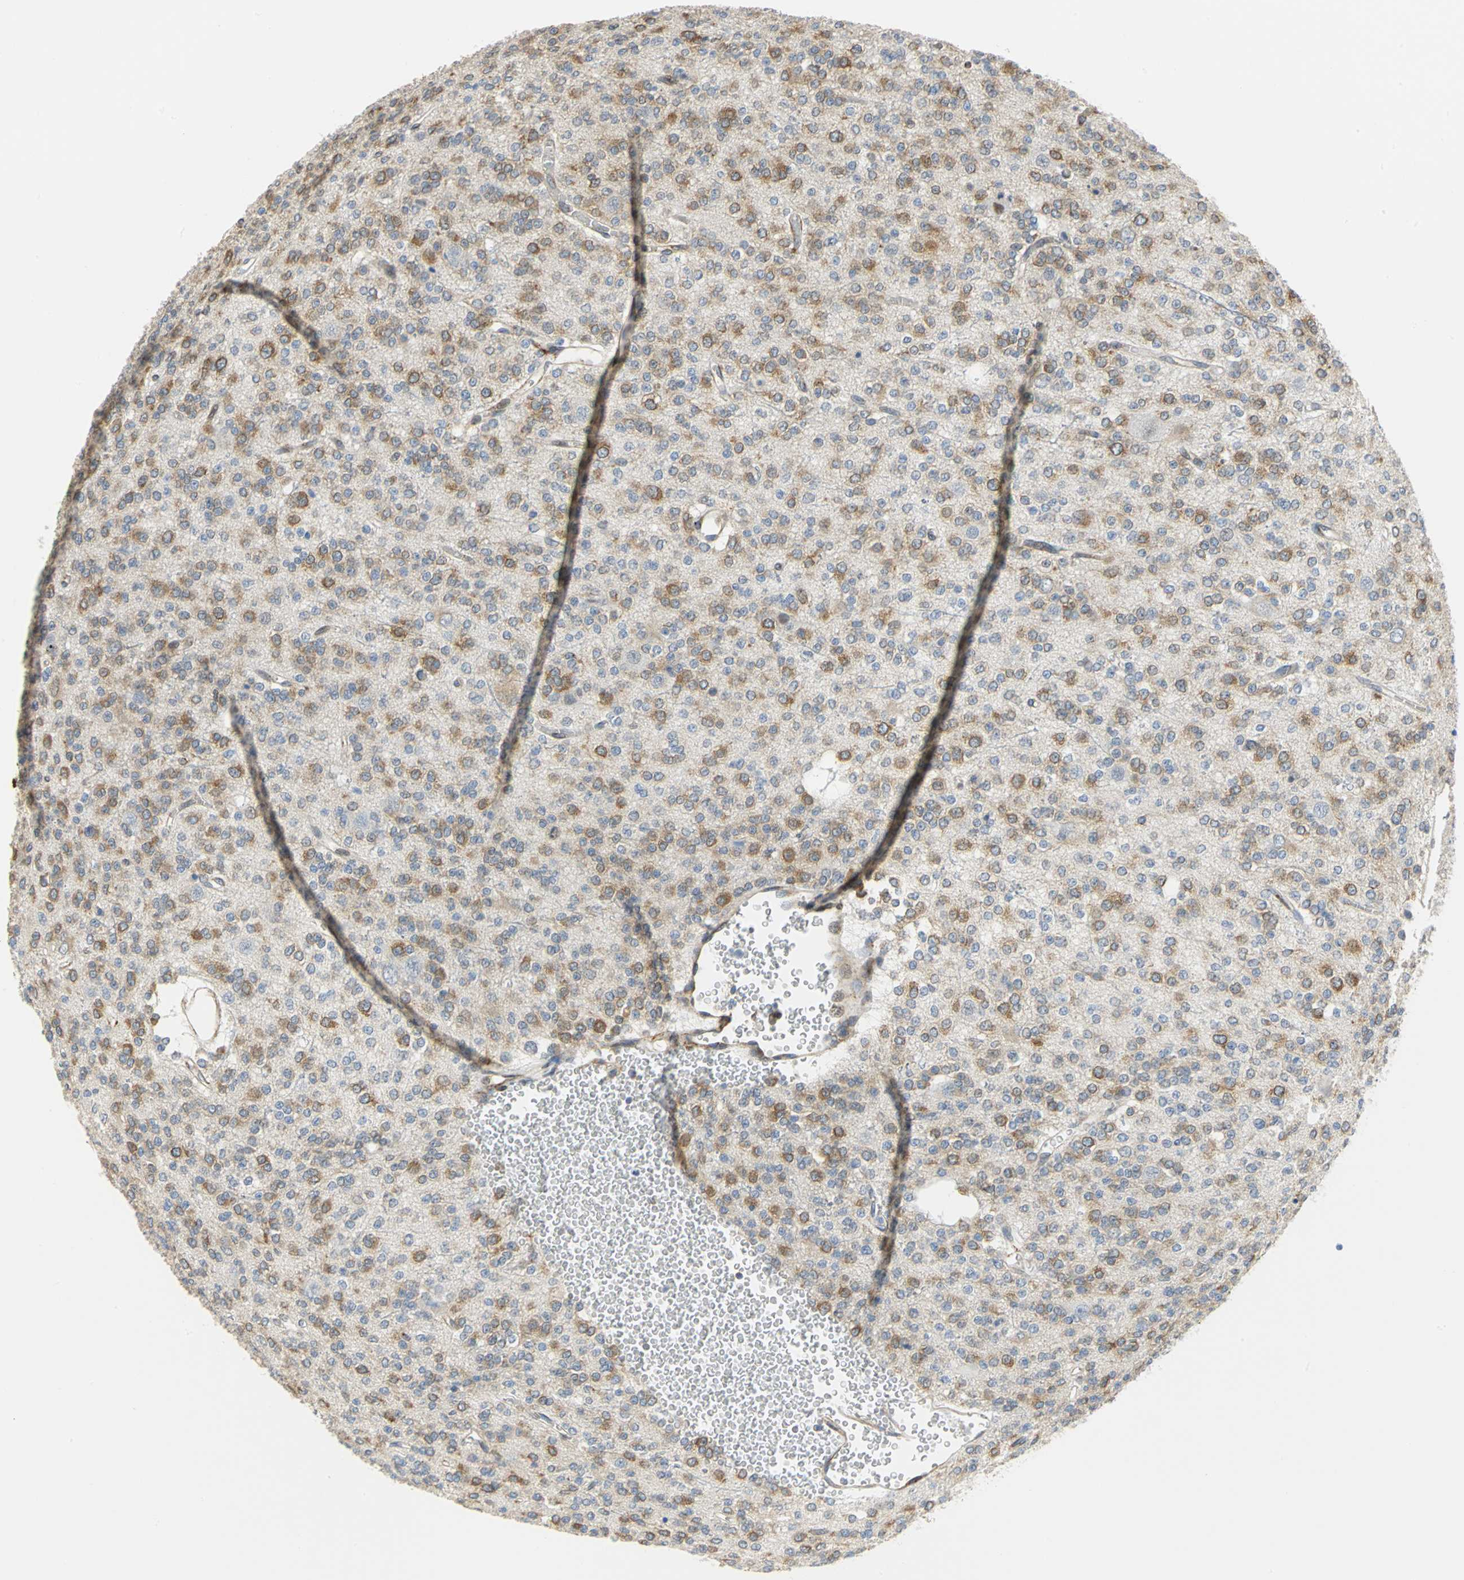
{"staining": {"intensity": "moderate", "quantity": "25%-75%", "location": "cytoplasmic/membranous"}, "tissue": "glioma", "cell_type": "Tumor cells", "image_type": "cancer", "snomed": [{"axis": "morphology", "description": "Glioma, malignant, Low grade"}, {"axis": "topography", "description": "Brain"}], "caption": "The immunohistochemical stain labels moderate cytoplasmic/membranous positivity in tumor cells of glioma tissue.", "gene": "YBX1", "patient": {"sex": "male", "age": 38}}